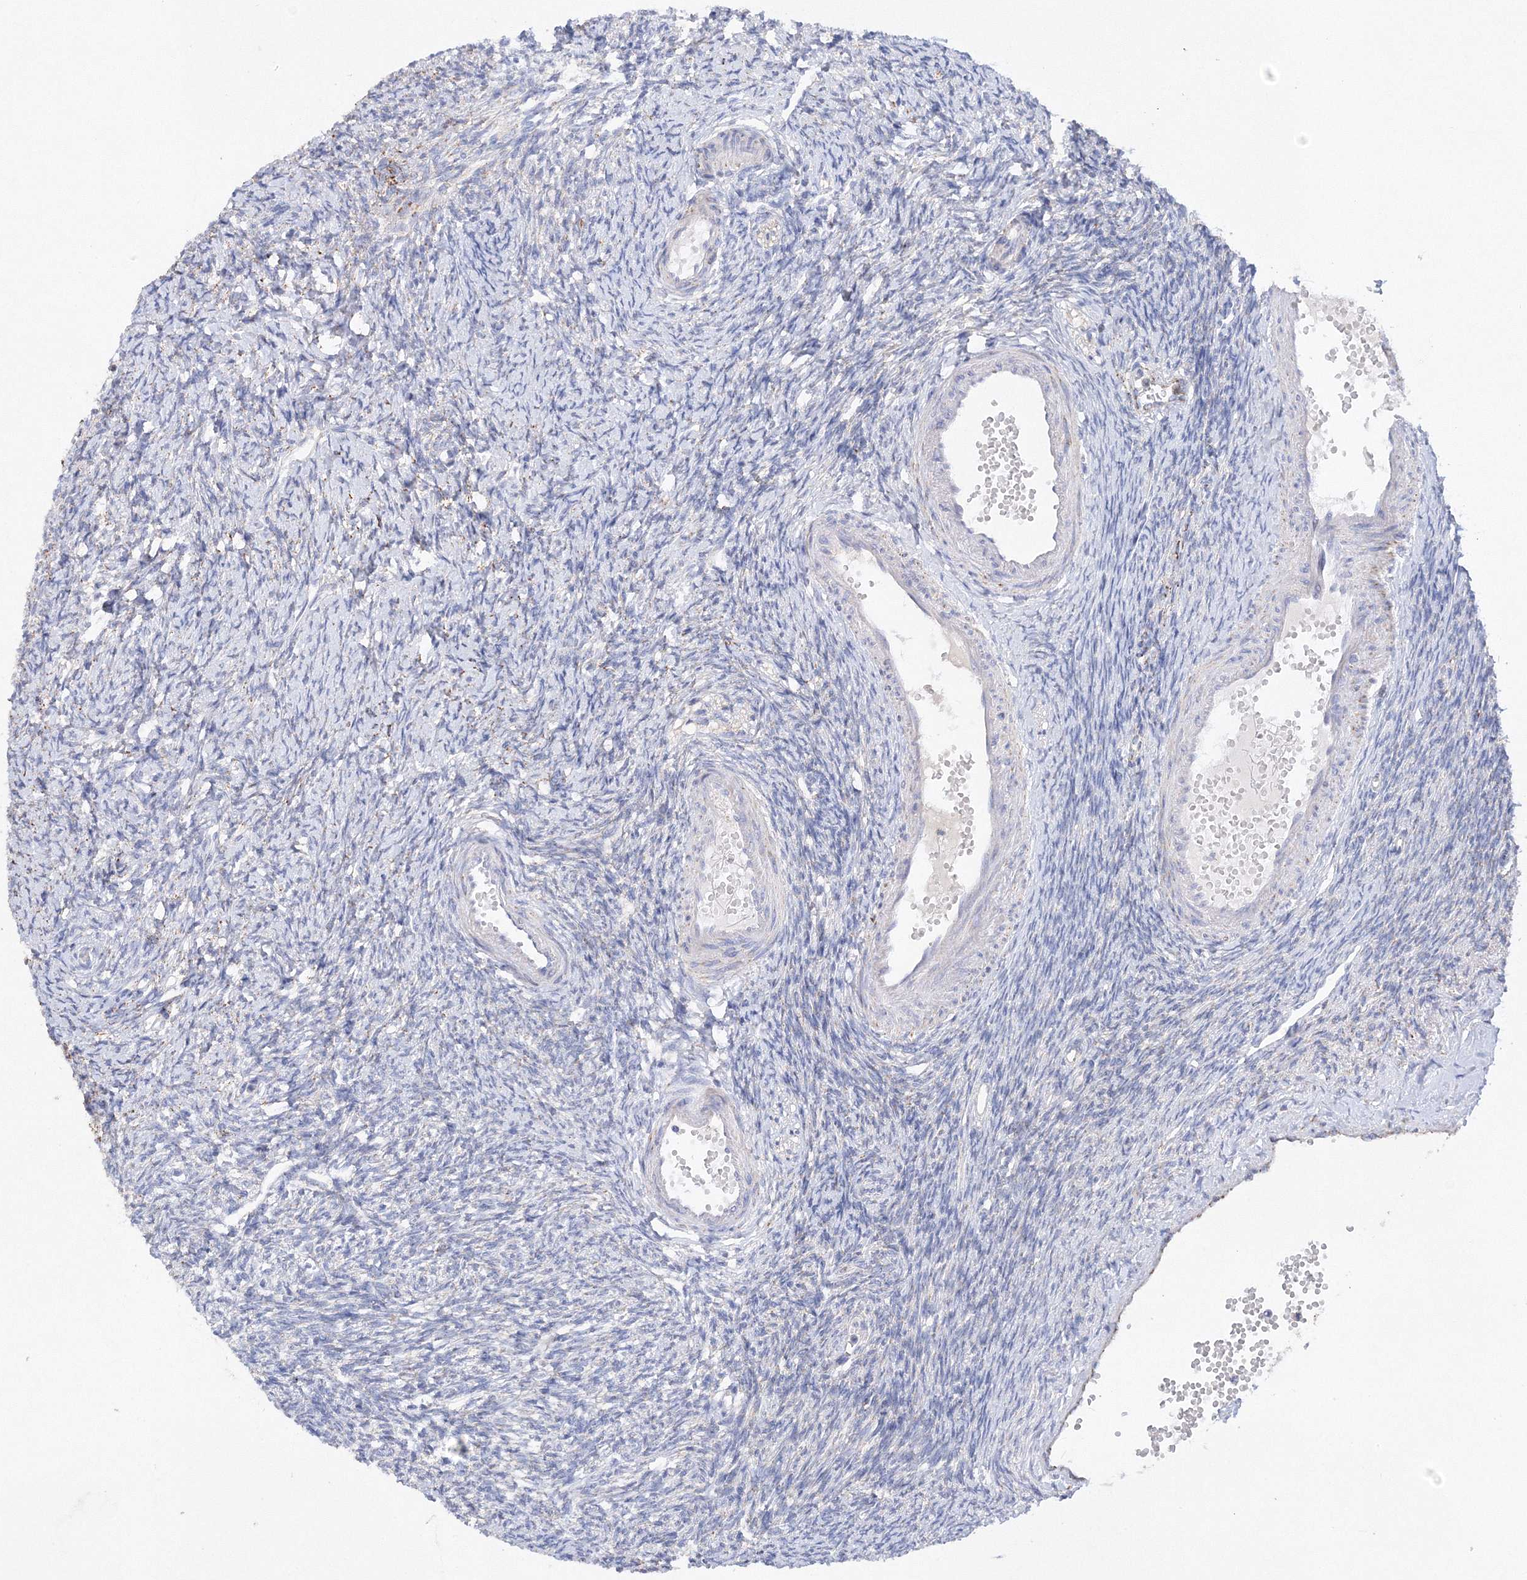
{"staining": {"intensity": "strong", "quantity": ">75%", "location": "cytoplasmic/membranous"}, "tissue": "ovary", "cell_type": "Follicle cells", "image_type": "normal", "snomed": [{"axis": "morphology", "description": "Normal tissue, NOS"}, {"axis": "morphology", "description": "Cyst, NOS"}, {"axis": "topography", "description": "Ovary"}], "caption": "Strong cytoplasmic/membranous expression is identified in approximately >75% of follicle cells in normal ovary. Using DAB (3,3'-diaminobenzidine) (brown) and hematoxylin (blue) stains, captured at high magnification using brightfield microscopy.", "gene": "MERTK", "patient": {"sex": "female", "age": 33}}